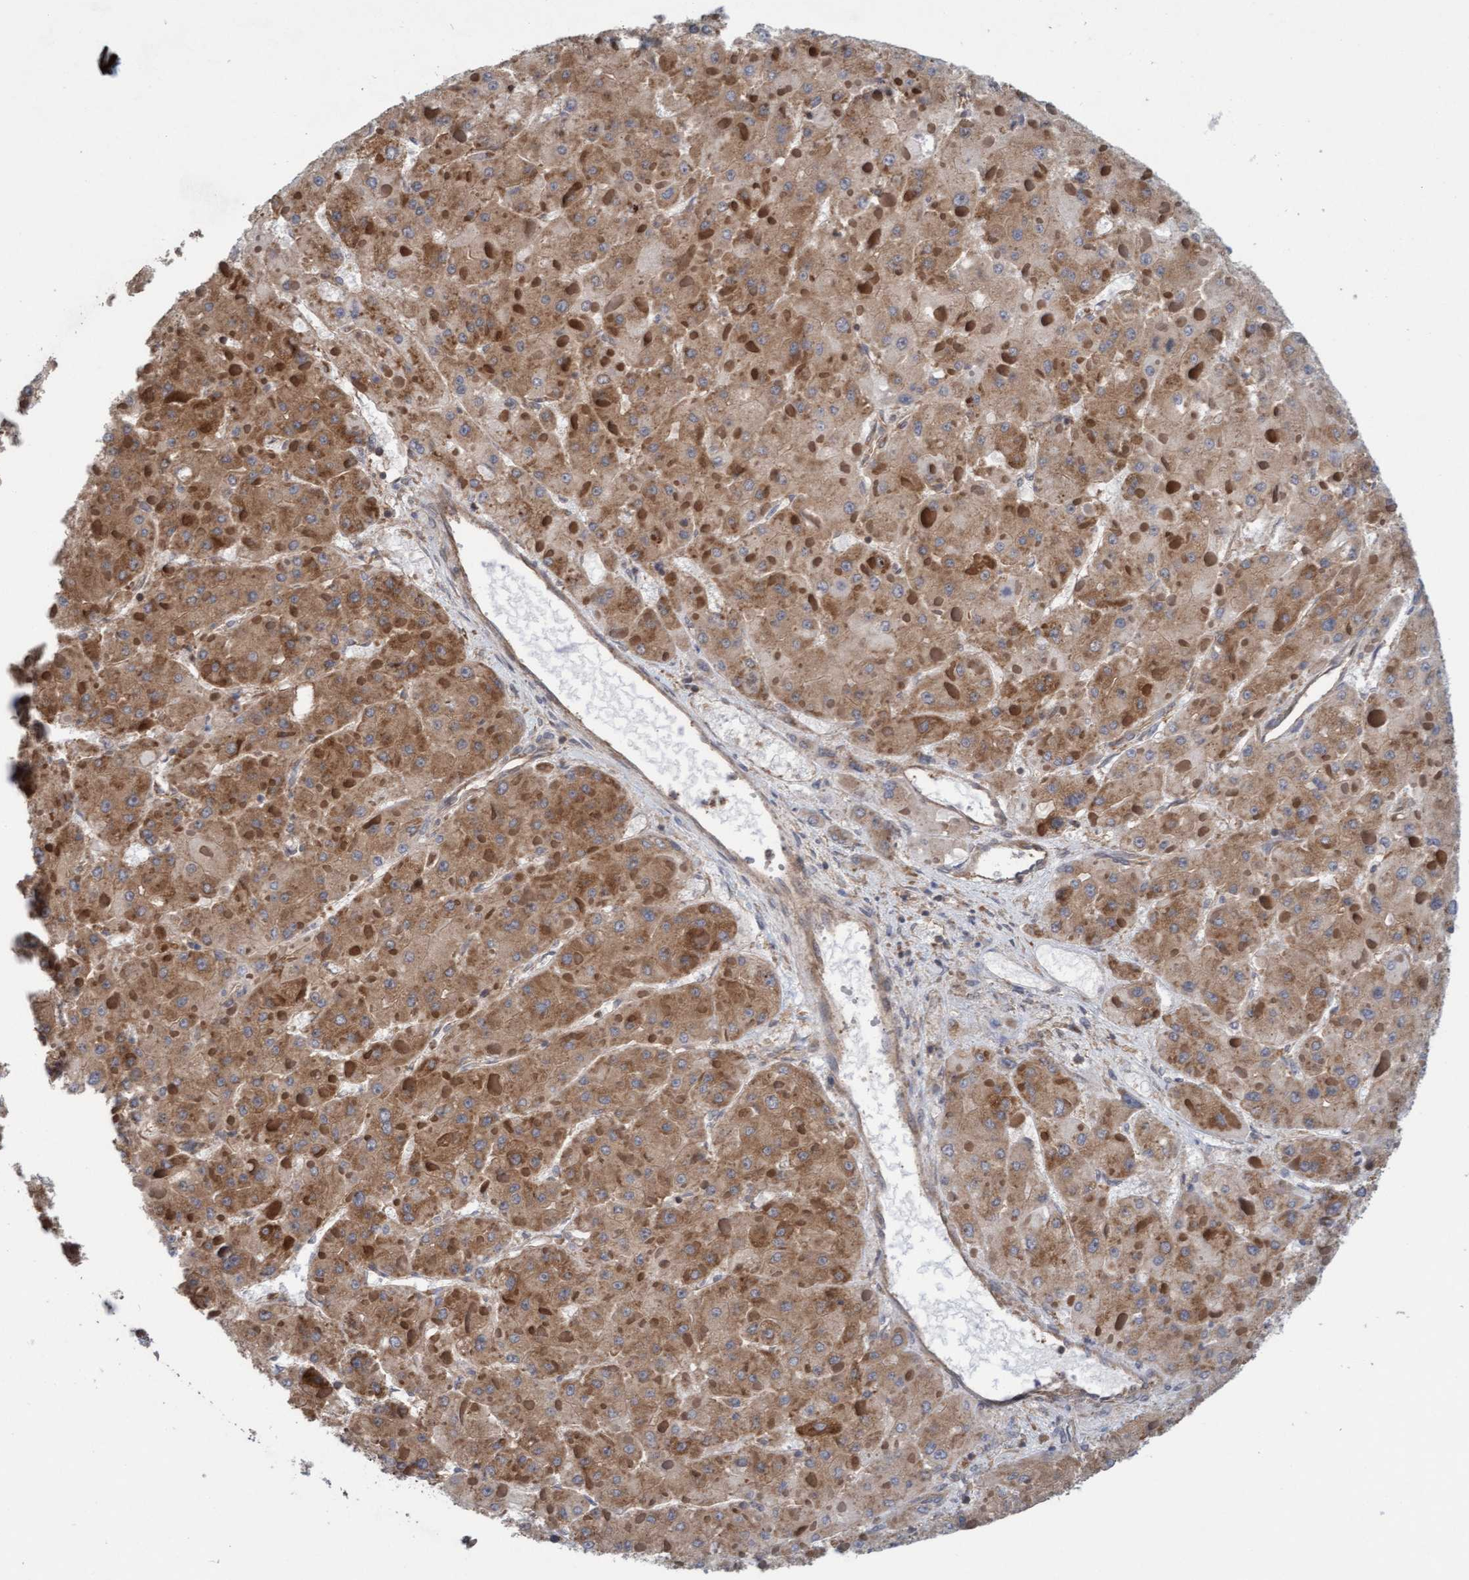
{"staining": {"intensity": "moderate", "quantity": ">75%", "location": "cytoplasmic/membranous"}, "tissue": "liver cancer", "cell_type": "Tumor cells", "image_type": "cancer", "snomed": [{"axis": "morphology", "description": "Carcinoma, Hepatocellular, NOS"}, {"axis": "topography", "description": "Liver"}], "caption": "Liver cancer tissue demonstrates moderate cytoplasmic/membranous staining in approximately >75% of tumor cells", "gene": "FXR2", "patient": {"sex": "female", "age": 73}}